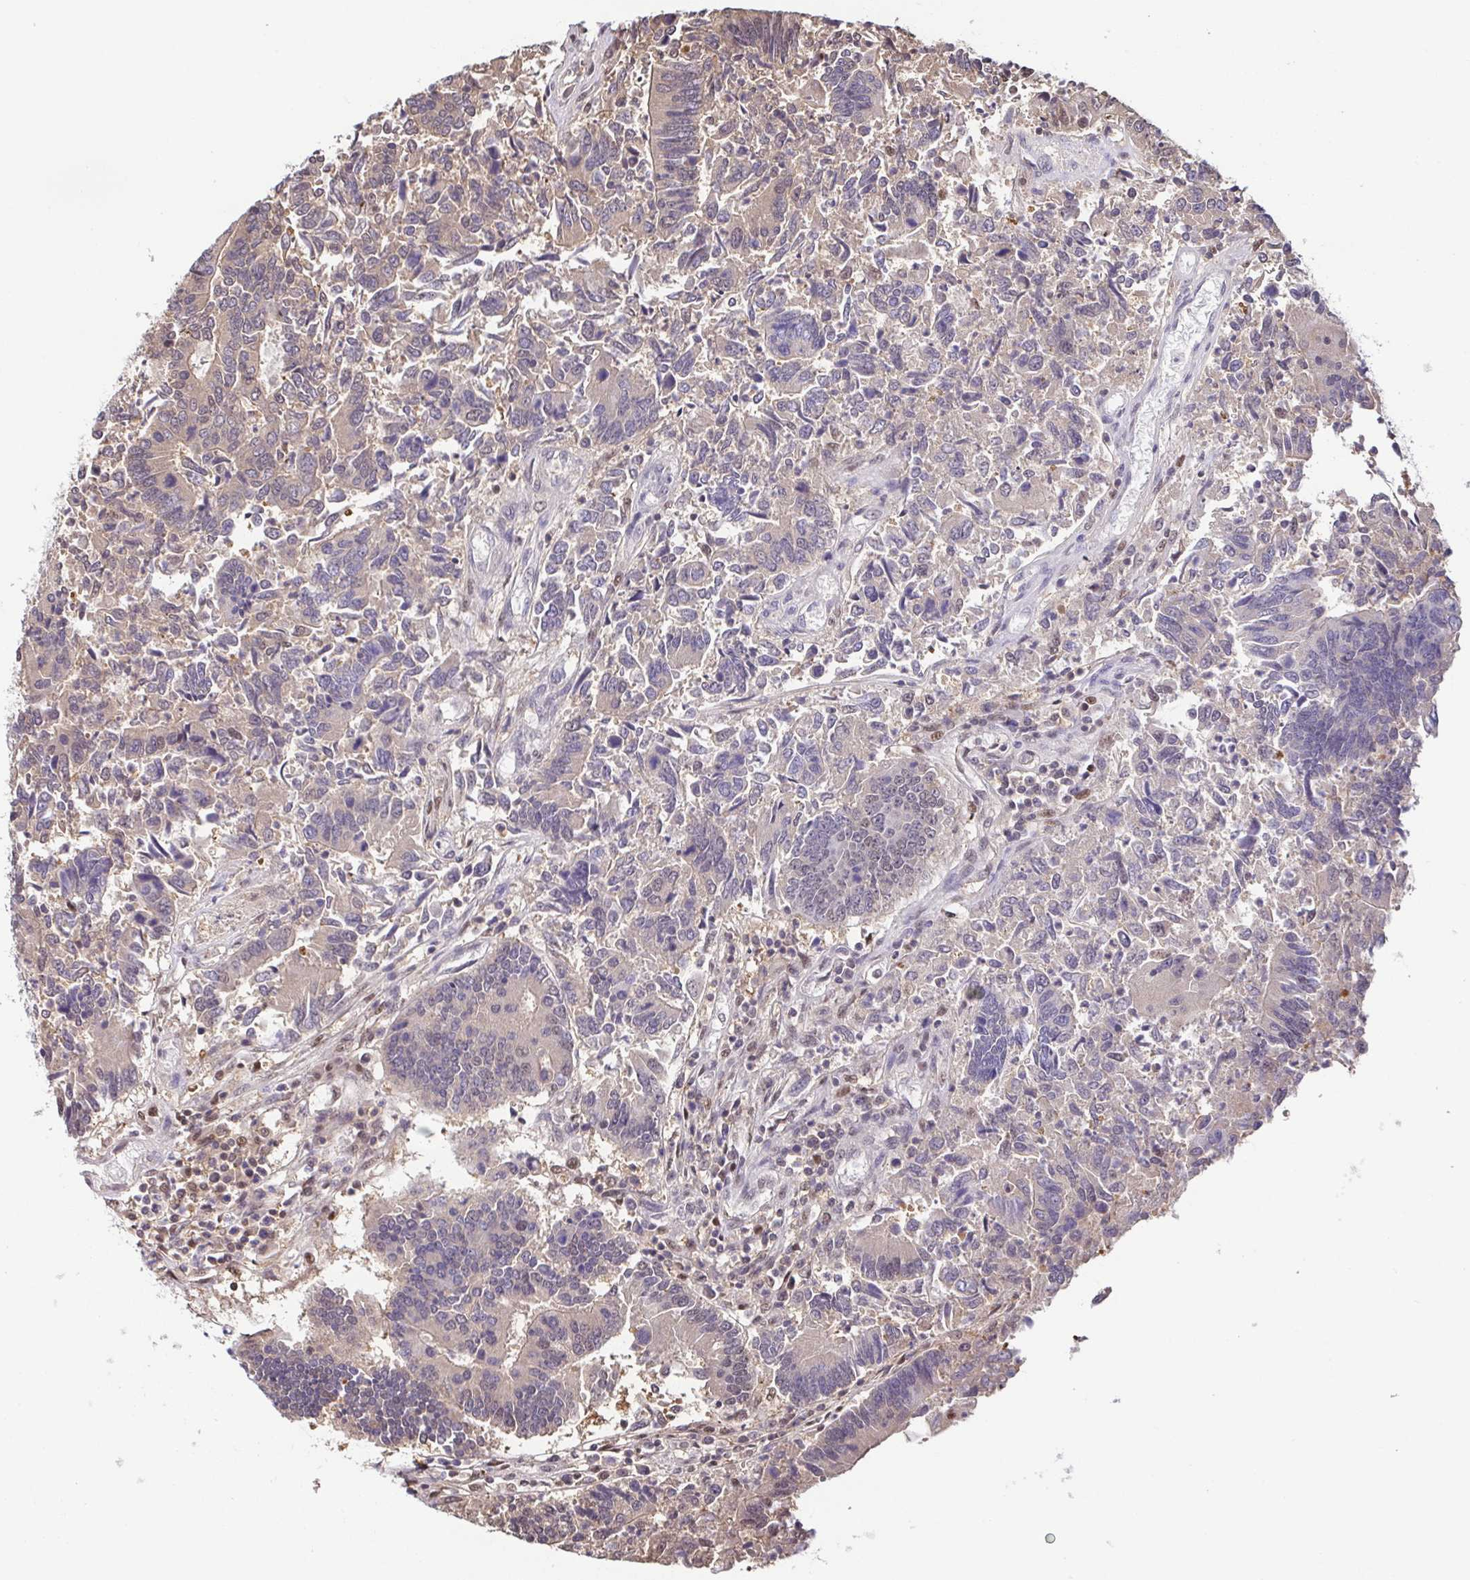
{"staining": {"intensity": "moderate", "quantity": "<25%", "location": "nuclear"}, "tissue": "colorectal cancer", "cell_type": "Tumor cells", "image_type": "cancer", "snomed": [{"axis": "morphology", "description": "Adenocarcinoma, NOS"}, {"axis": "topography", "description": "Colon"}], "caption": "Human colorectal adenocarcinoma stained with a brown dye shows moderate nuclear positive positivity in about <25% of tumor cells.", "gene": "PSMB9", "patient": {"sex": "female", "age": 67}}